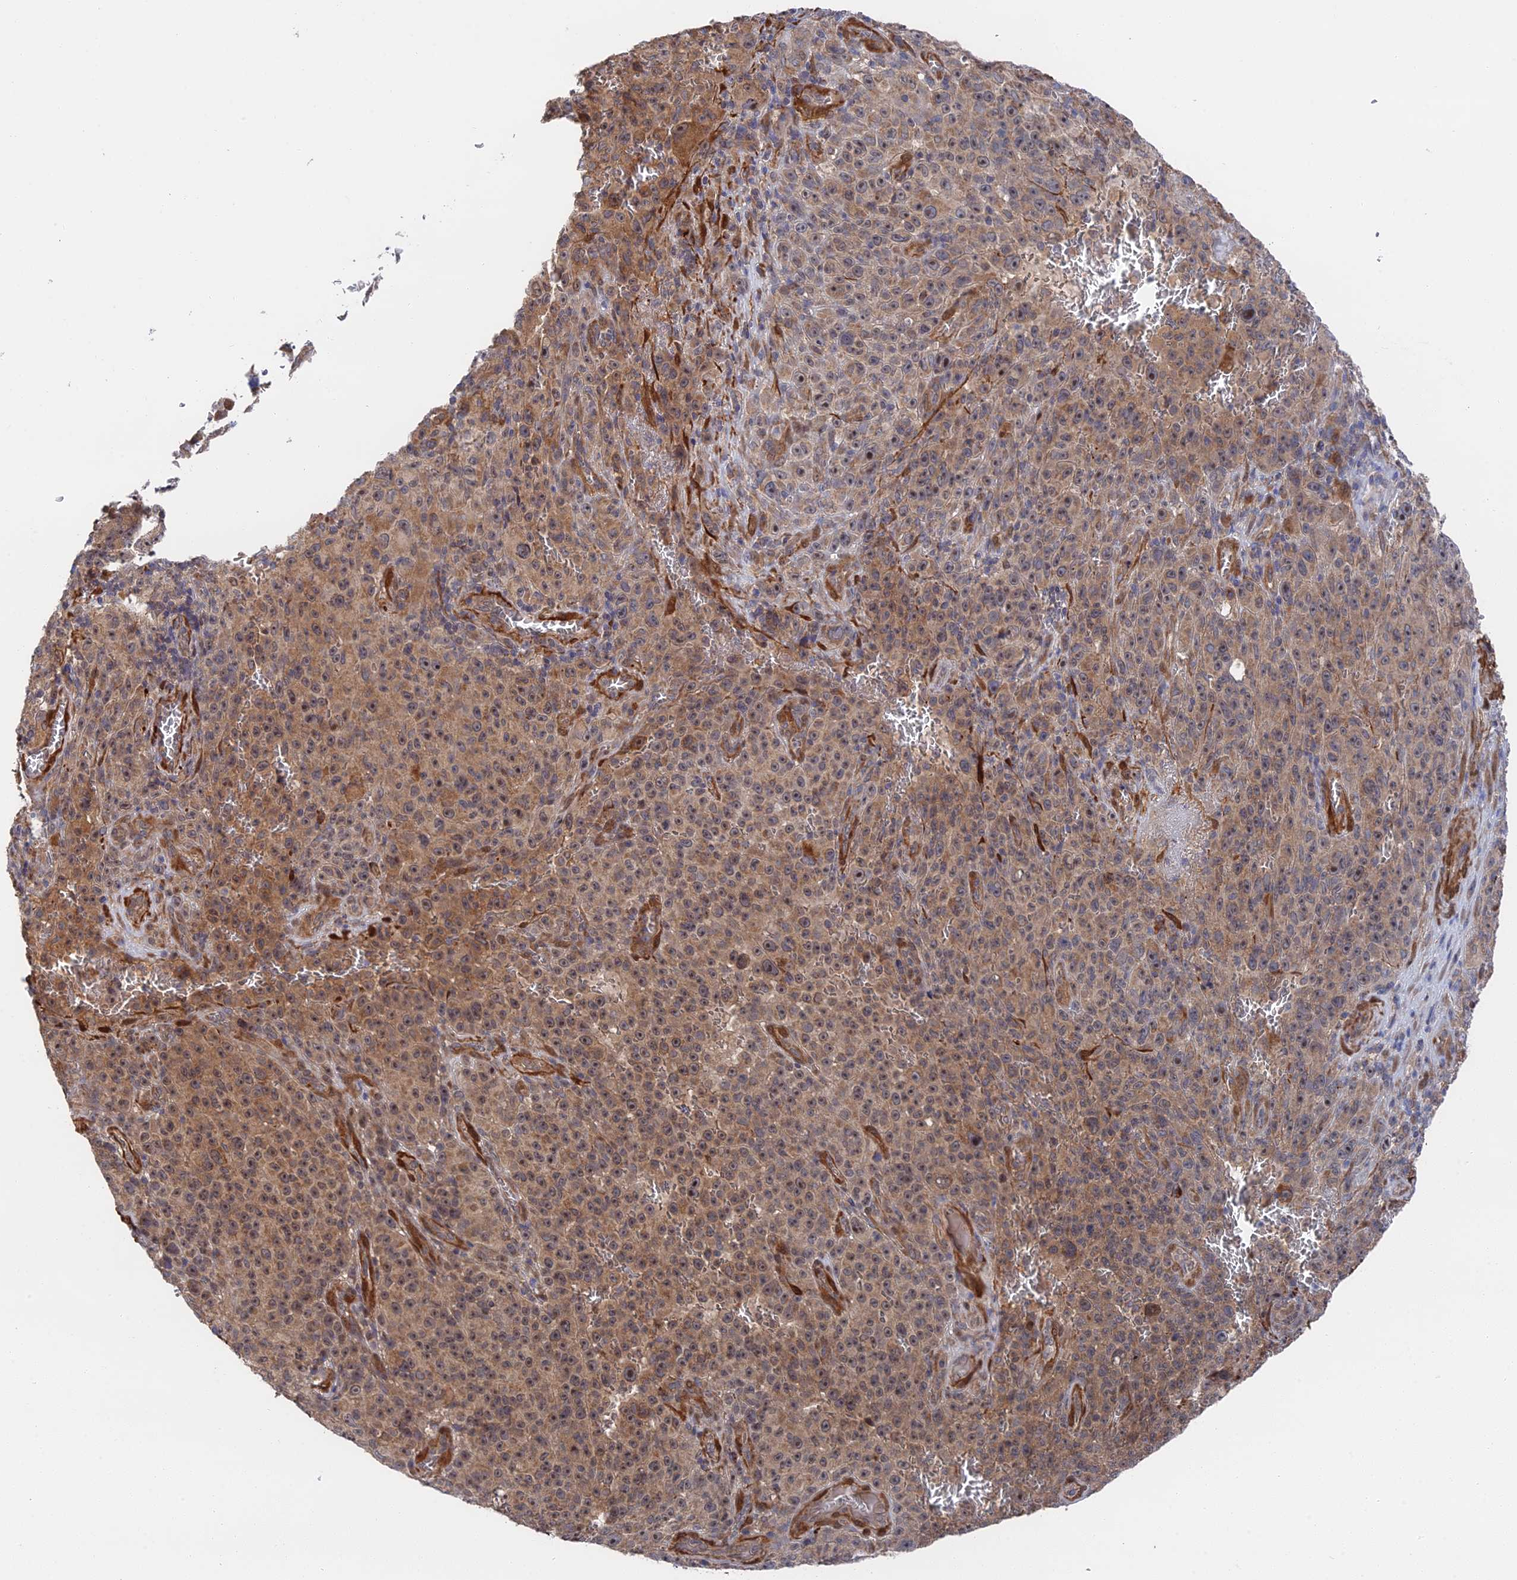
{"staining": {"intensity": "moderate", "quantity": ">75%", "location": "cytoplasmic/membranous"}, "tissue": "melanoma", "cell_type": "Tumor cells", "image_type": "cancer", "snomed": [{"axis": "morphology", "description": "Malignant melanoma, NOS"}, {"axis": "topography", "description": "Skin"}], "caption": "Immunohistochemistry (DAB (3,3'-diaminobenzidine)) staining of melanoma exhibits moderate cytoplasmic/membranous protein positivity in about >75% of tumor cells. (DAB IHC with brightfield microscopy, high magnification).", "gene": "ZNF320", "patient": {"sex": "female", "age": 82}}